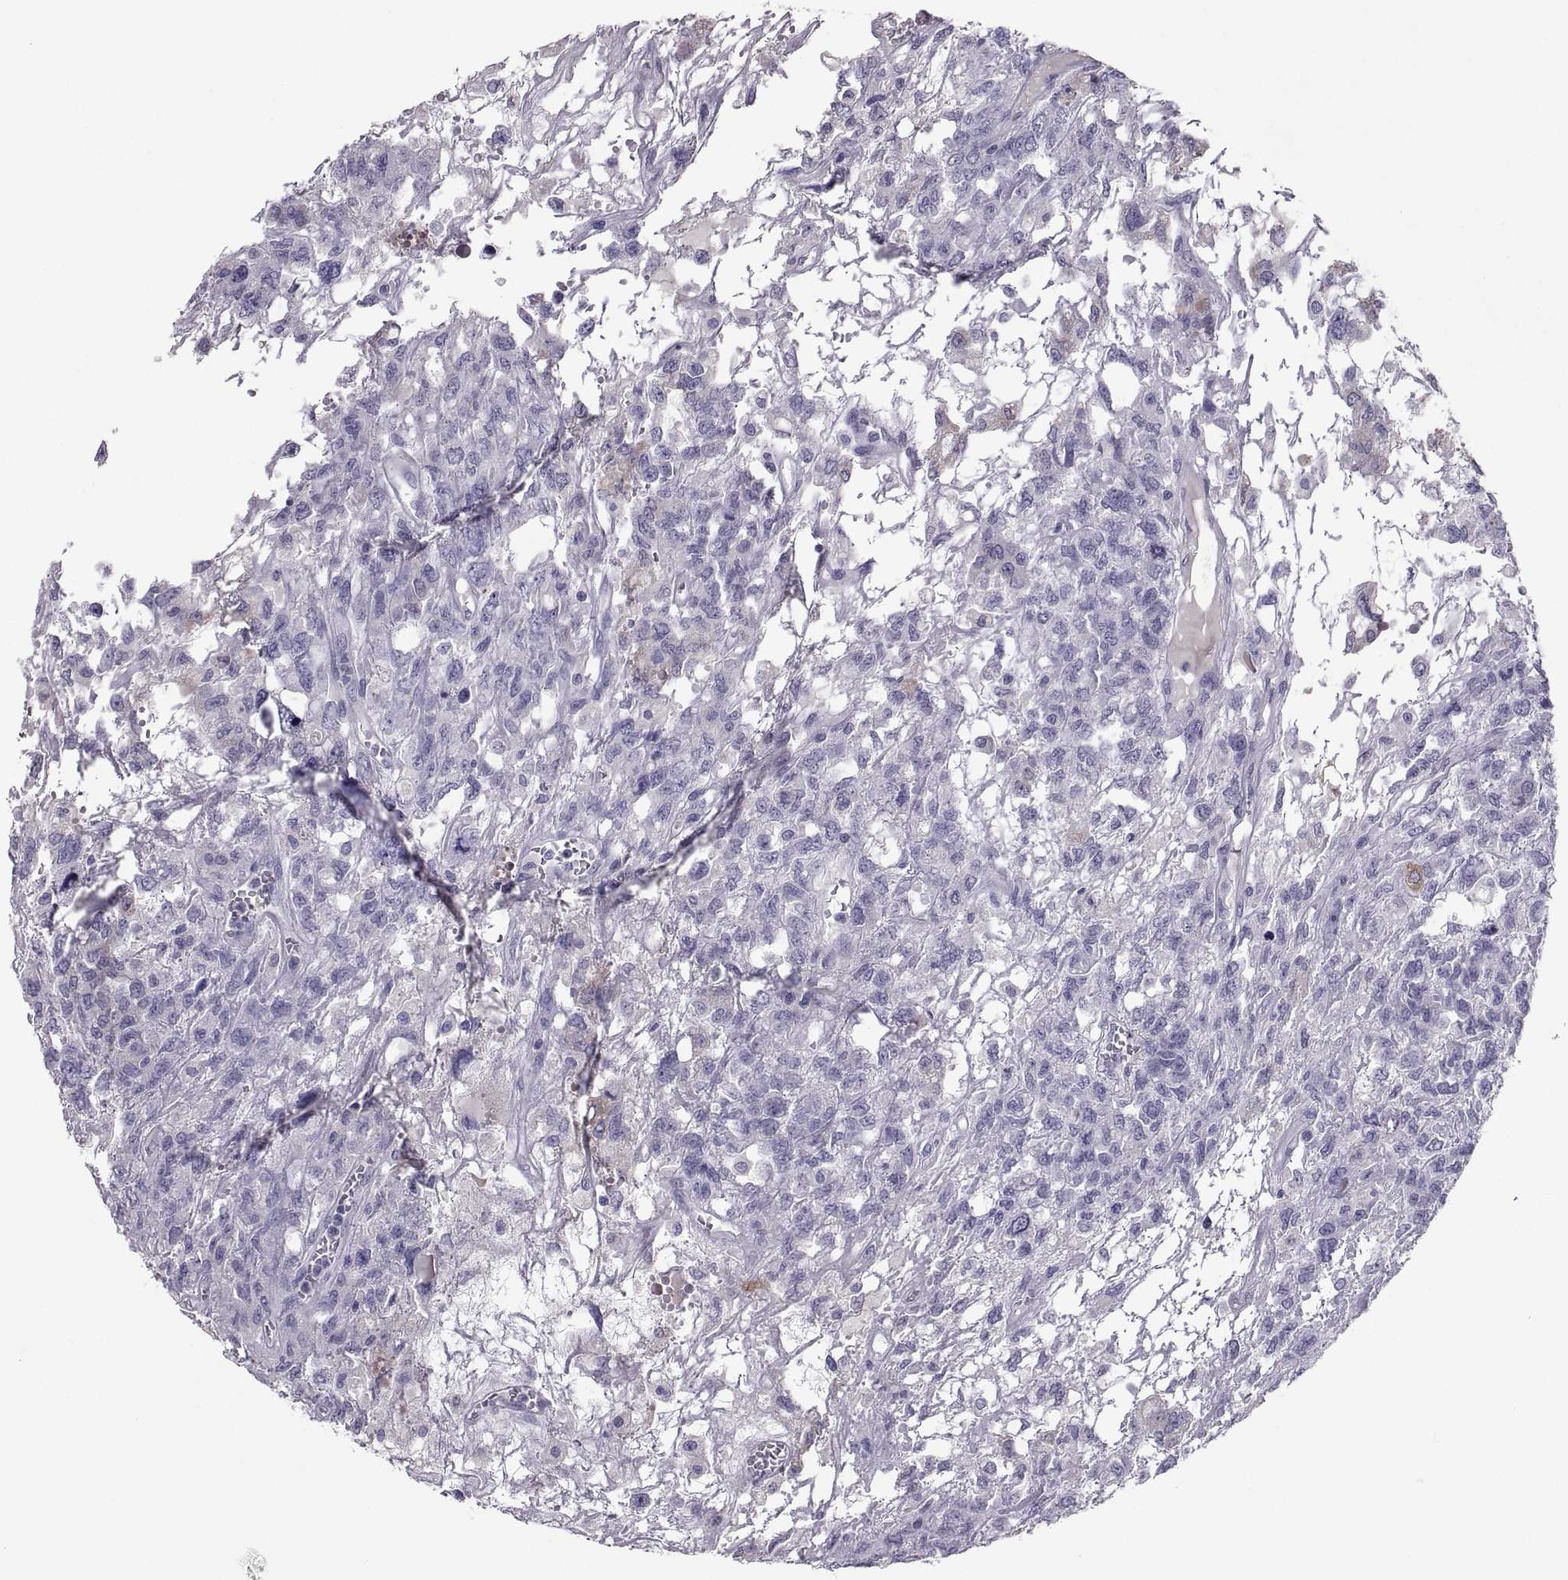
{"staining": {"intensity": "negative", "quantity": "none", "location": "none"}, "tissue": "testis cancer", "cell_type": "Tumor cells", "image_type": "cancer", "snomed": [{"axis": "morphology", "description": "Seminoma, NOS"}, {"axis": "topography", "description": "Testis"}], "caption": "IHC of testis cancer displays no expression in tumor cells.", "gene": "IGSF1", "patient": {"sex": "male", "age": 52}}